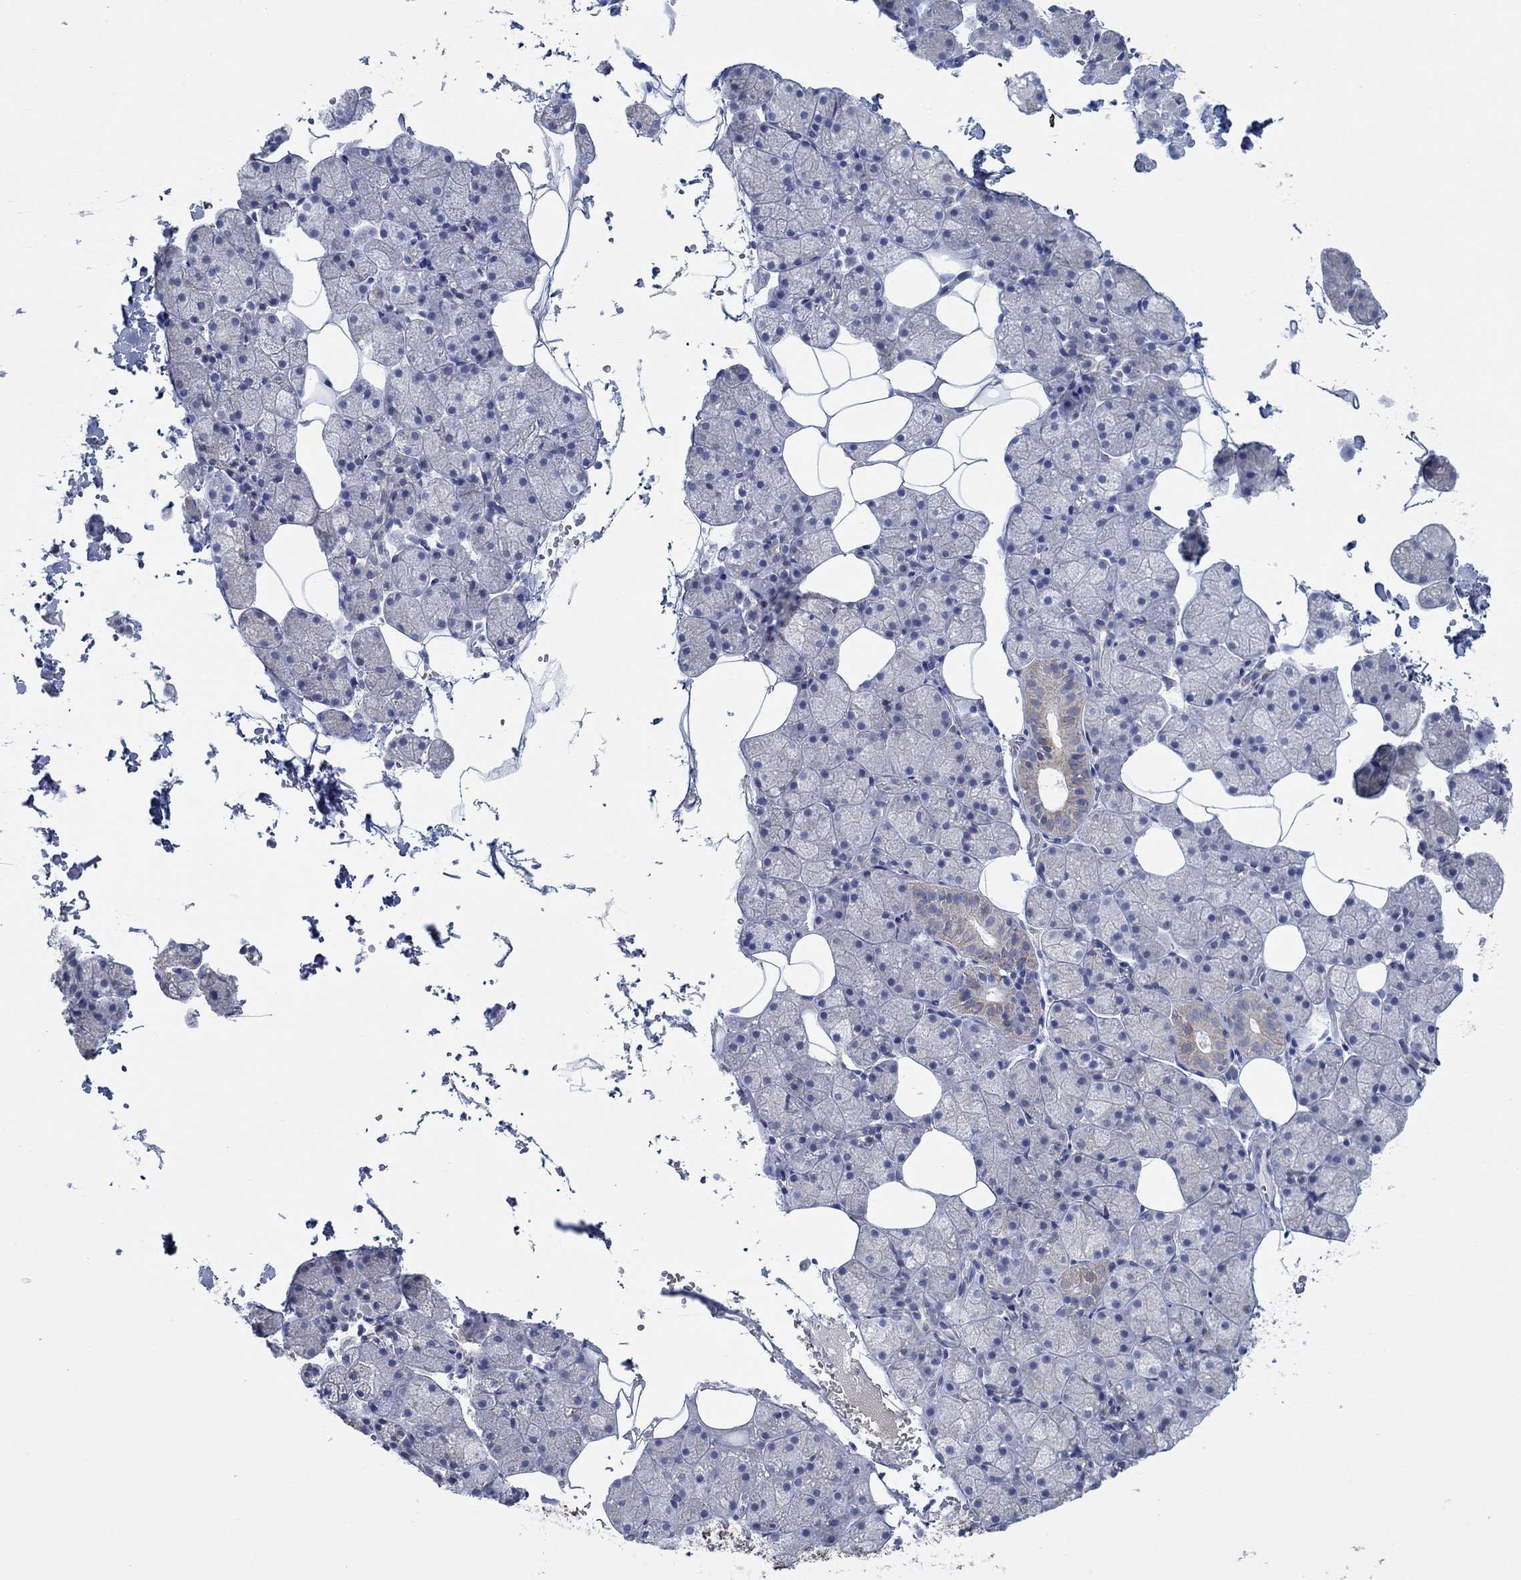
{"staining": {"intensity": "weak", "quantity": "<25%", "location": "cytoplasmic/membranous"}, "tissue": "salivary gland", "cell_type": "Glandular cells", "image_type": "normal", "snomed": [{"axis": "morphology", "description": "Normal tissue, NOS"}, {"axis": "topography", "description": "Salivary gland"}], "caption": "Histopathology image shows no protein staining in glandular cells of unremarkable salivary gland.", "gene": "GLOD5", "patient": {"sex": "male", "age": 38}}